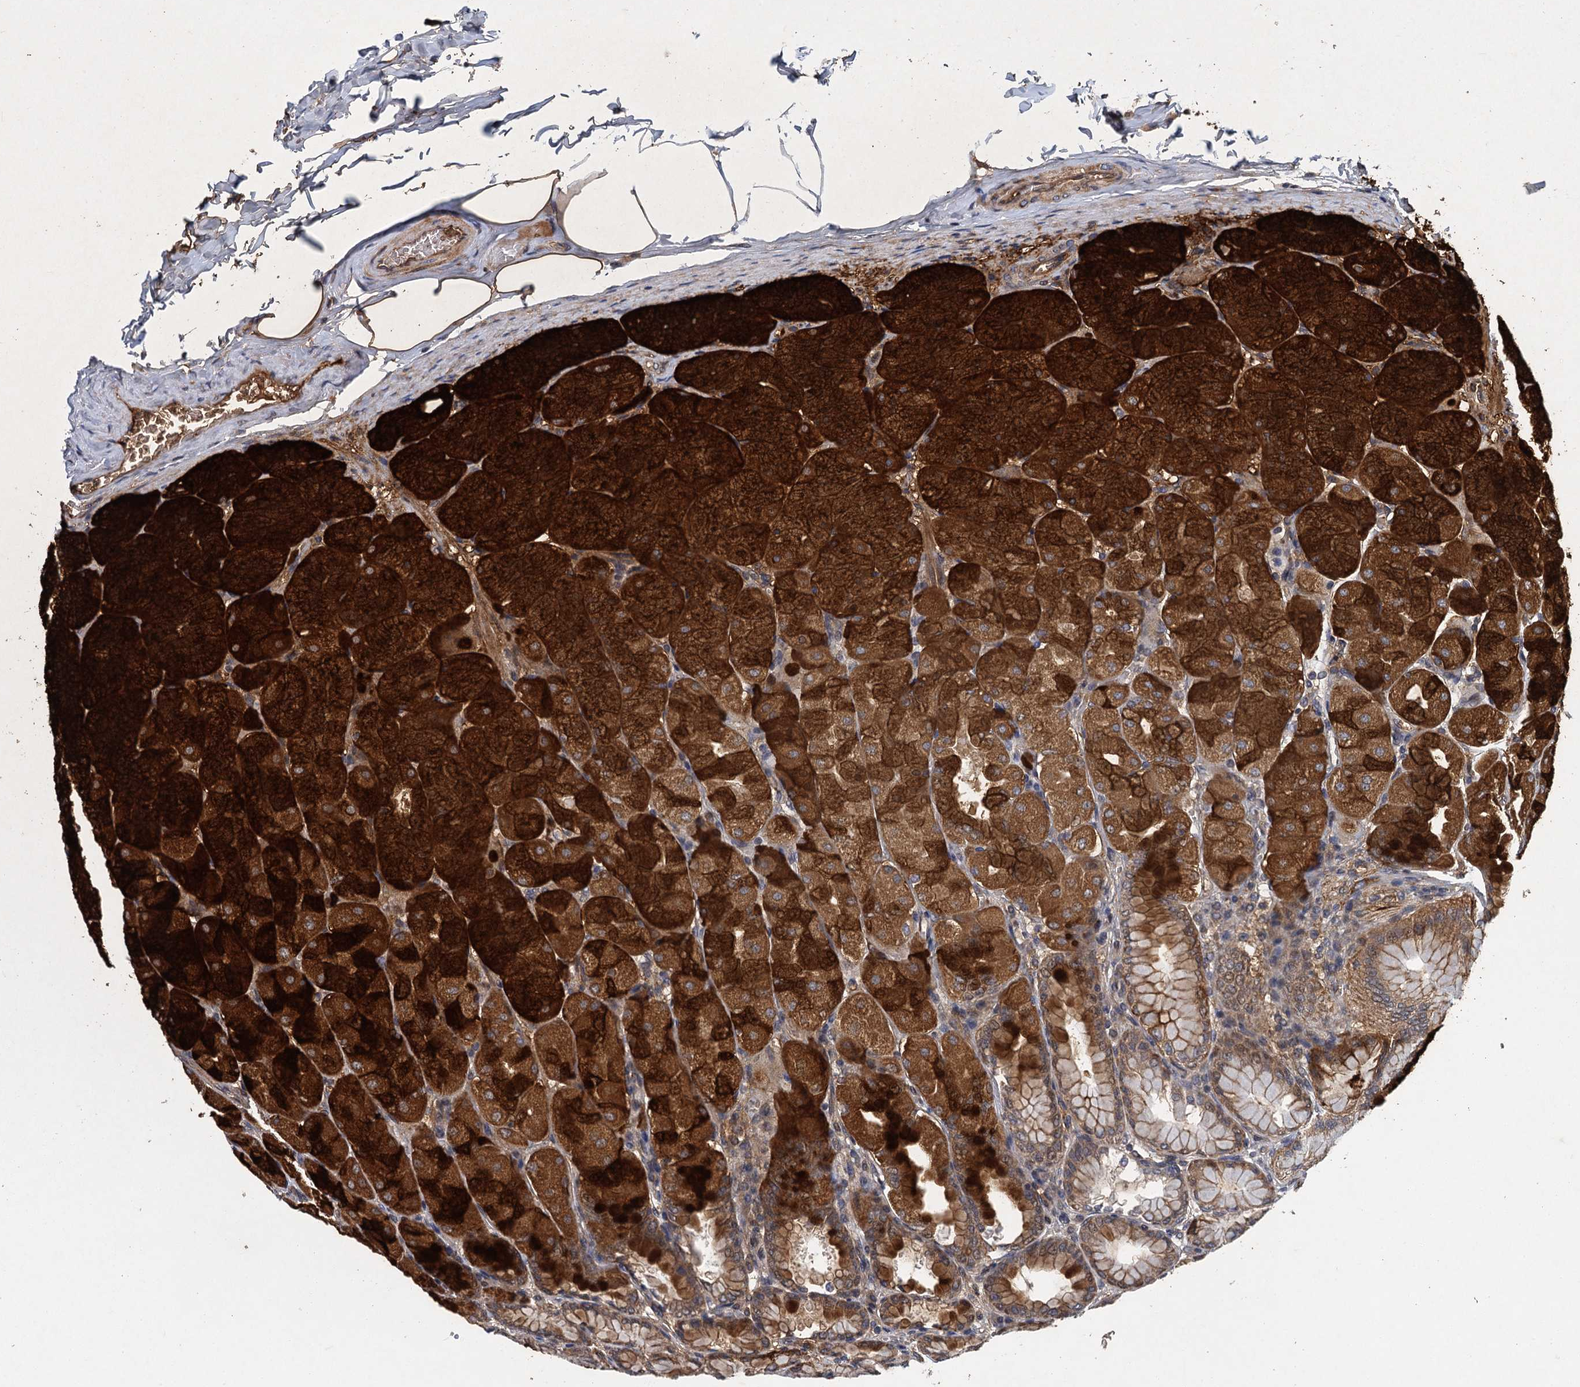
{"staining": {"intensity": "strong", "quantity": ">75%", "location": "cytoplasmic/membranous"}, "tissue": "stomach", "cell_type": "Glandular cells", "image_type": "normal", "snomed": [{"axis": "morphology", "description": "Normal tissue, NOS"}, {"axis": "topography", "description": "Stomach, upper"}], "caption": "Immunohistochemical staining of normal human stomach exhibits high levels of strong cytoplasmic/membranous staining in about >75% of glandular cells. The protein of interest is stained brown, and the nuclei are stained in blue (DAB IHC with brightfield microscopy, high magnification).", "gene": "MDM1", "patient": {"sex": "female", "age": 56}}